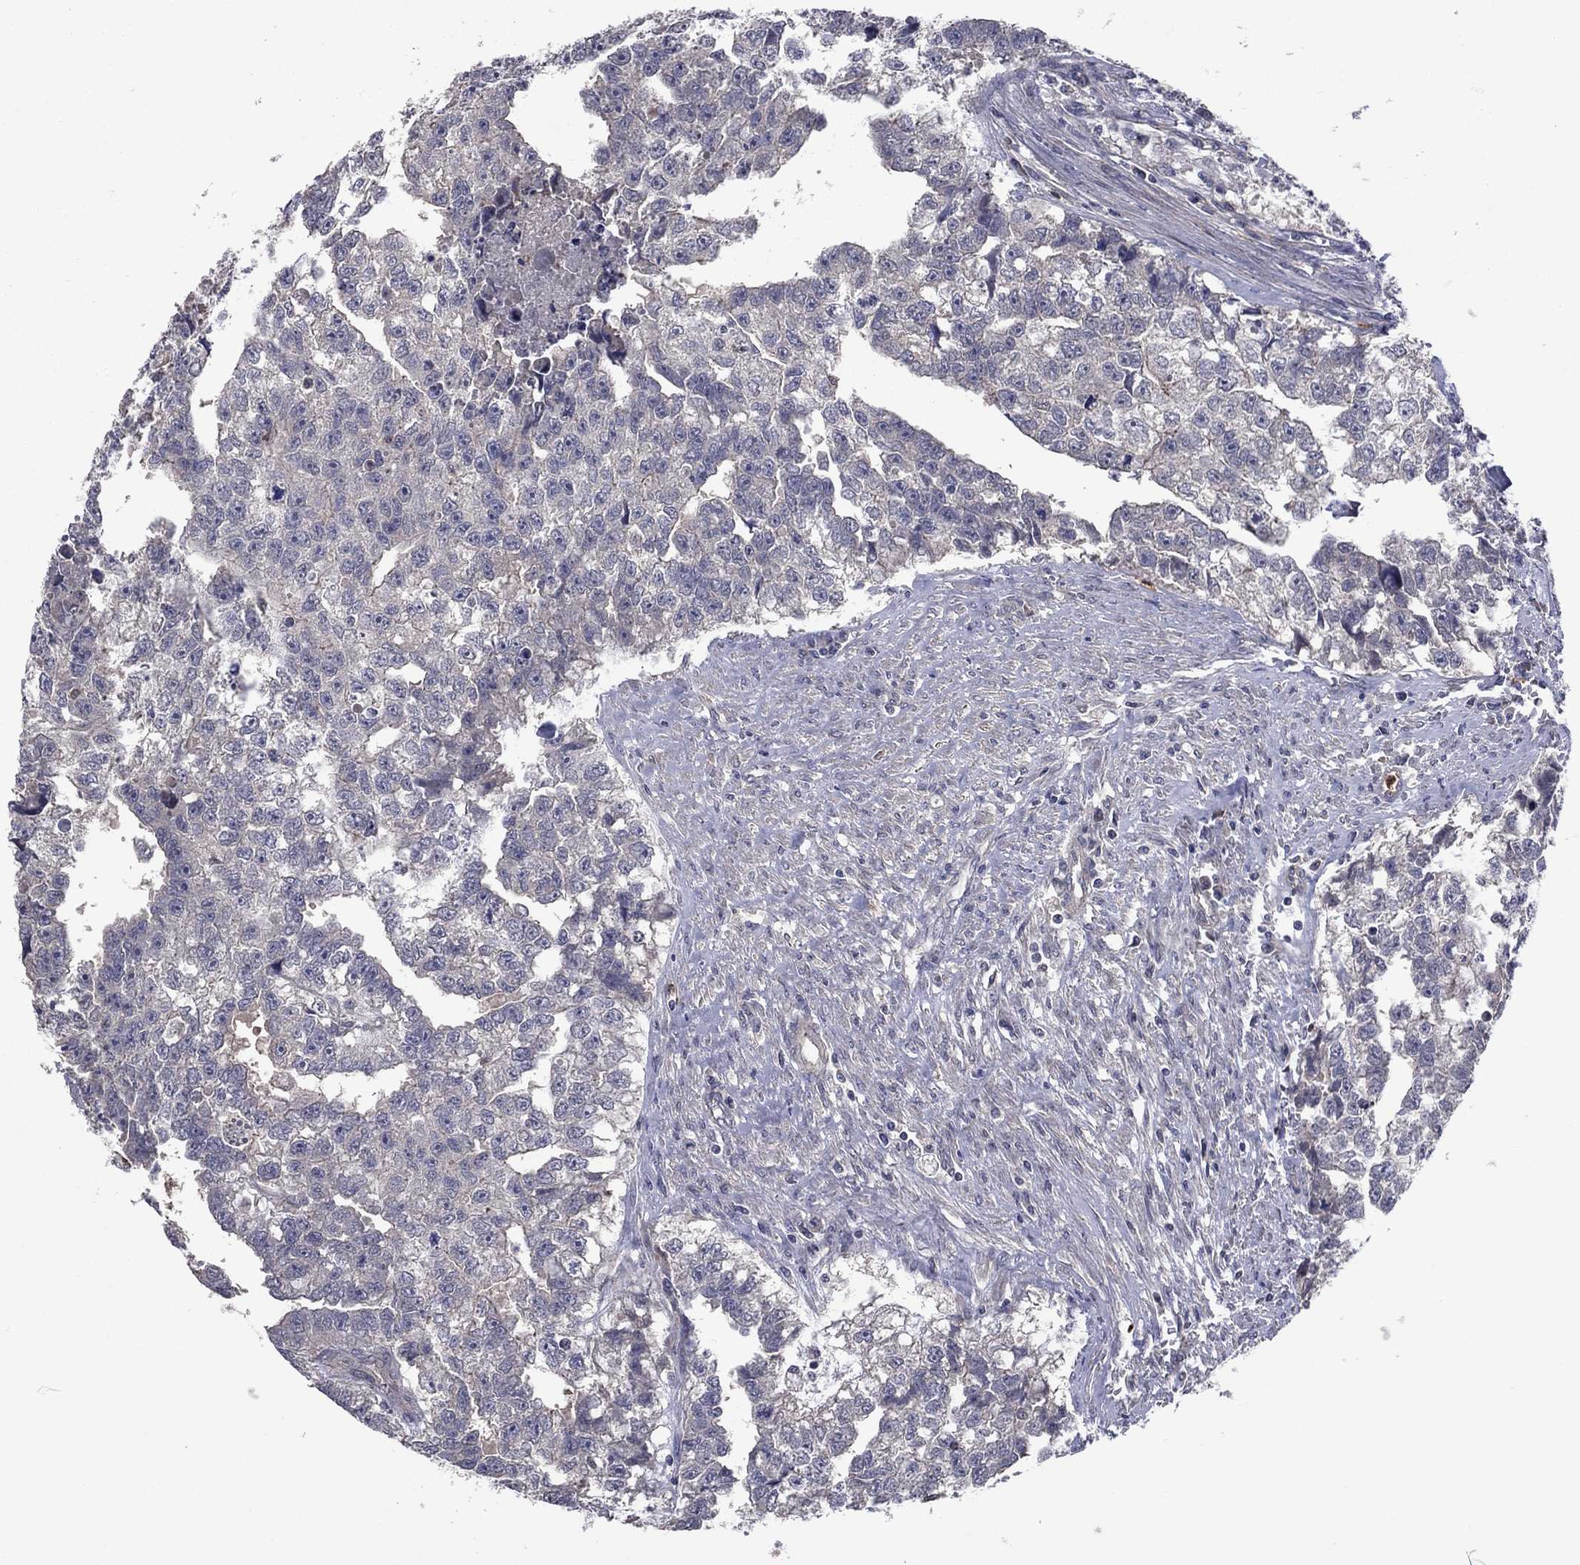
{"staining": {"intensity": "negative", "quantity": "none", "location": "none"}, "tissue": "testis cancer", "cell_type": "Tumor cells", "image_type": "cancer", "snomed": [{"axis": "morphology", "description": "Carcinoma, Embryonal, NOS"}, {"axis": "morphology", "description": "Teratoma, malignant, NOS"}, {"axis": "topography", "description": "Testis"}], "caption": "The immunohistochemistry (IHC) histopathology image has no significant expression in tumor cells of testis embryonal carcinoma tissue.", "gene": "MSRB1", "patient": {"sex": "male", "age": 44}}